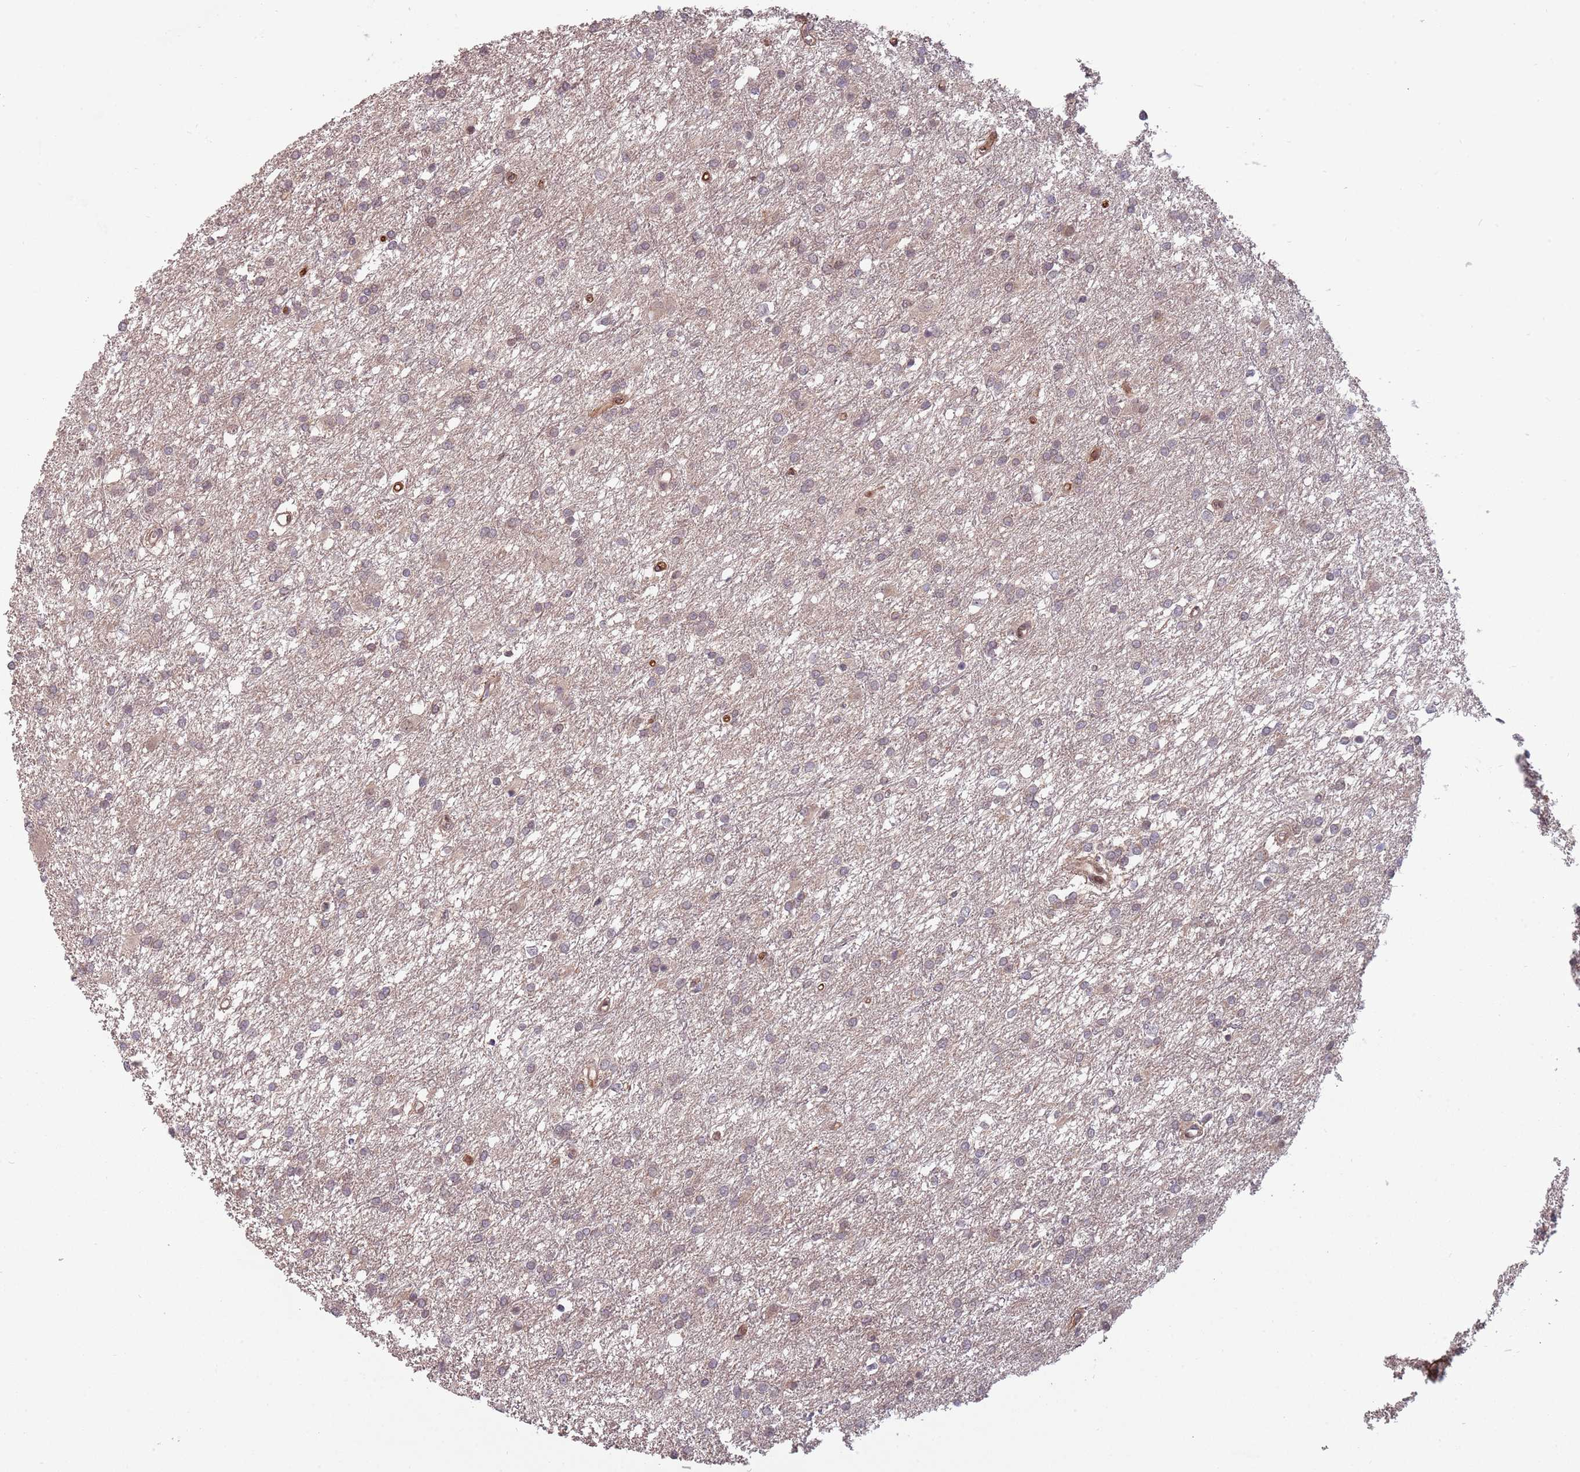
{"staining": {"intensity": "weak", "quantity": "<25%", "location": "cytoplasmic/membranous,nuclear"}, "tissue": "glioma", "cell_type": "Tumor cells", "image_type": "cancer", "snomed": [{"axis": "morphology", "description": "Glioma, malignant, High grade"}, {"axis": "topography", "description": "Brain"}], "caption": "The histopathology image demonstrates no staining of tumor cells in malignant high-grade glioma.", "gene": "ZBTB5", "patient": {"sex": "female", "age": 50}}